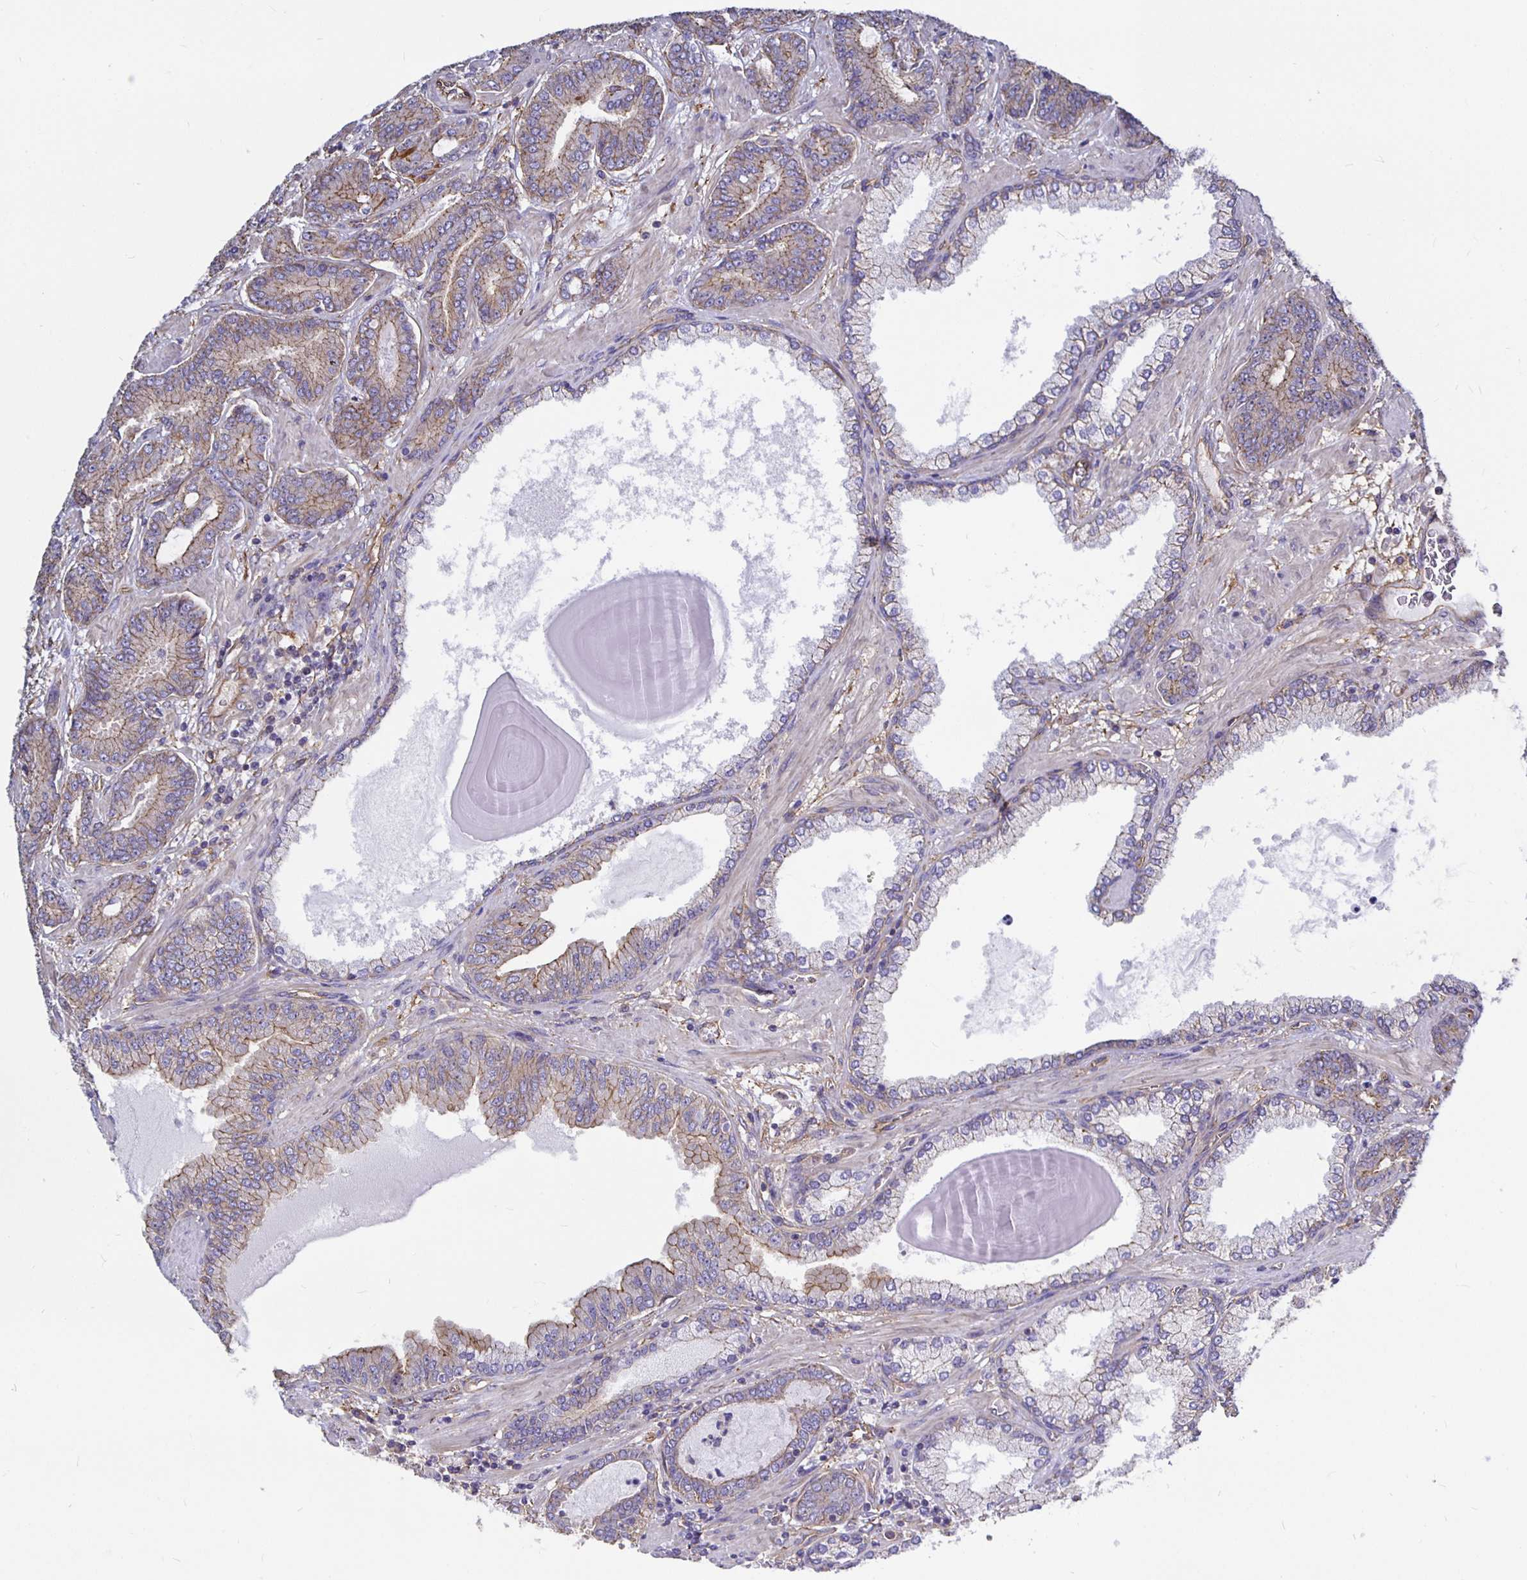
{"staining": {"intensity": "moderate", "quantity": "<25%", "location": "cytoplasmic/membranous"}, "tissue": "prostate cancer", "cell_type": "Tumor cells", "image_type": "cancer", "snomed": [{"axis": "morphology", "description": "Adenocarcinoma, High grade"}, {"axis": "topography", "description": "Prostate"}], "caption": "Moderate cytoplasmic/membranous positivity for a protein is present in about <25% of tumor cells of adenocarcinoma (high-grade) (prostate) using immunohistochemistry (IHC).", "gene": "ARHGEF39", "patient": {"sex": "male", "age": 62}}